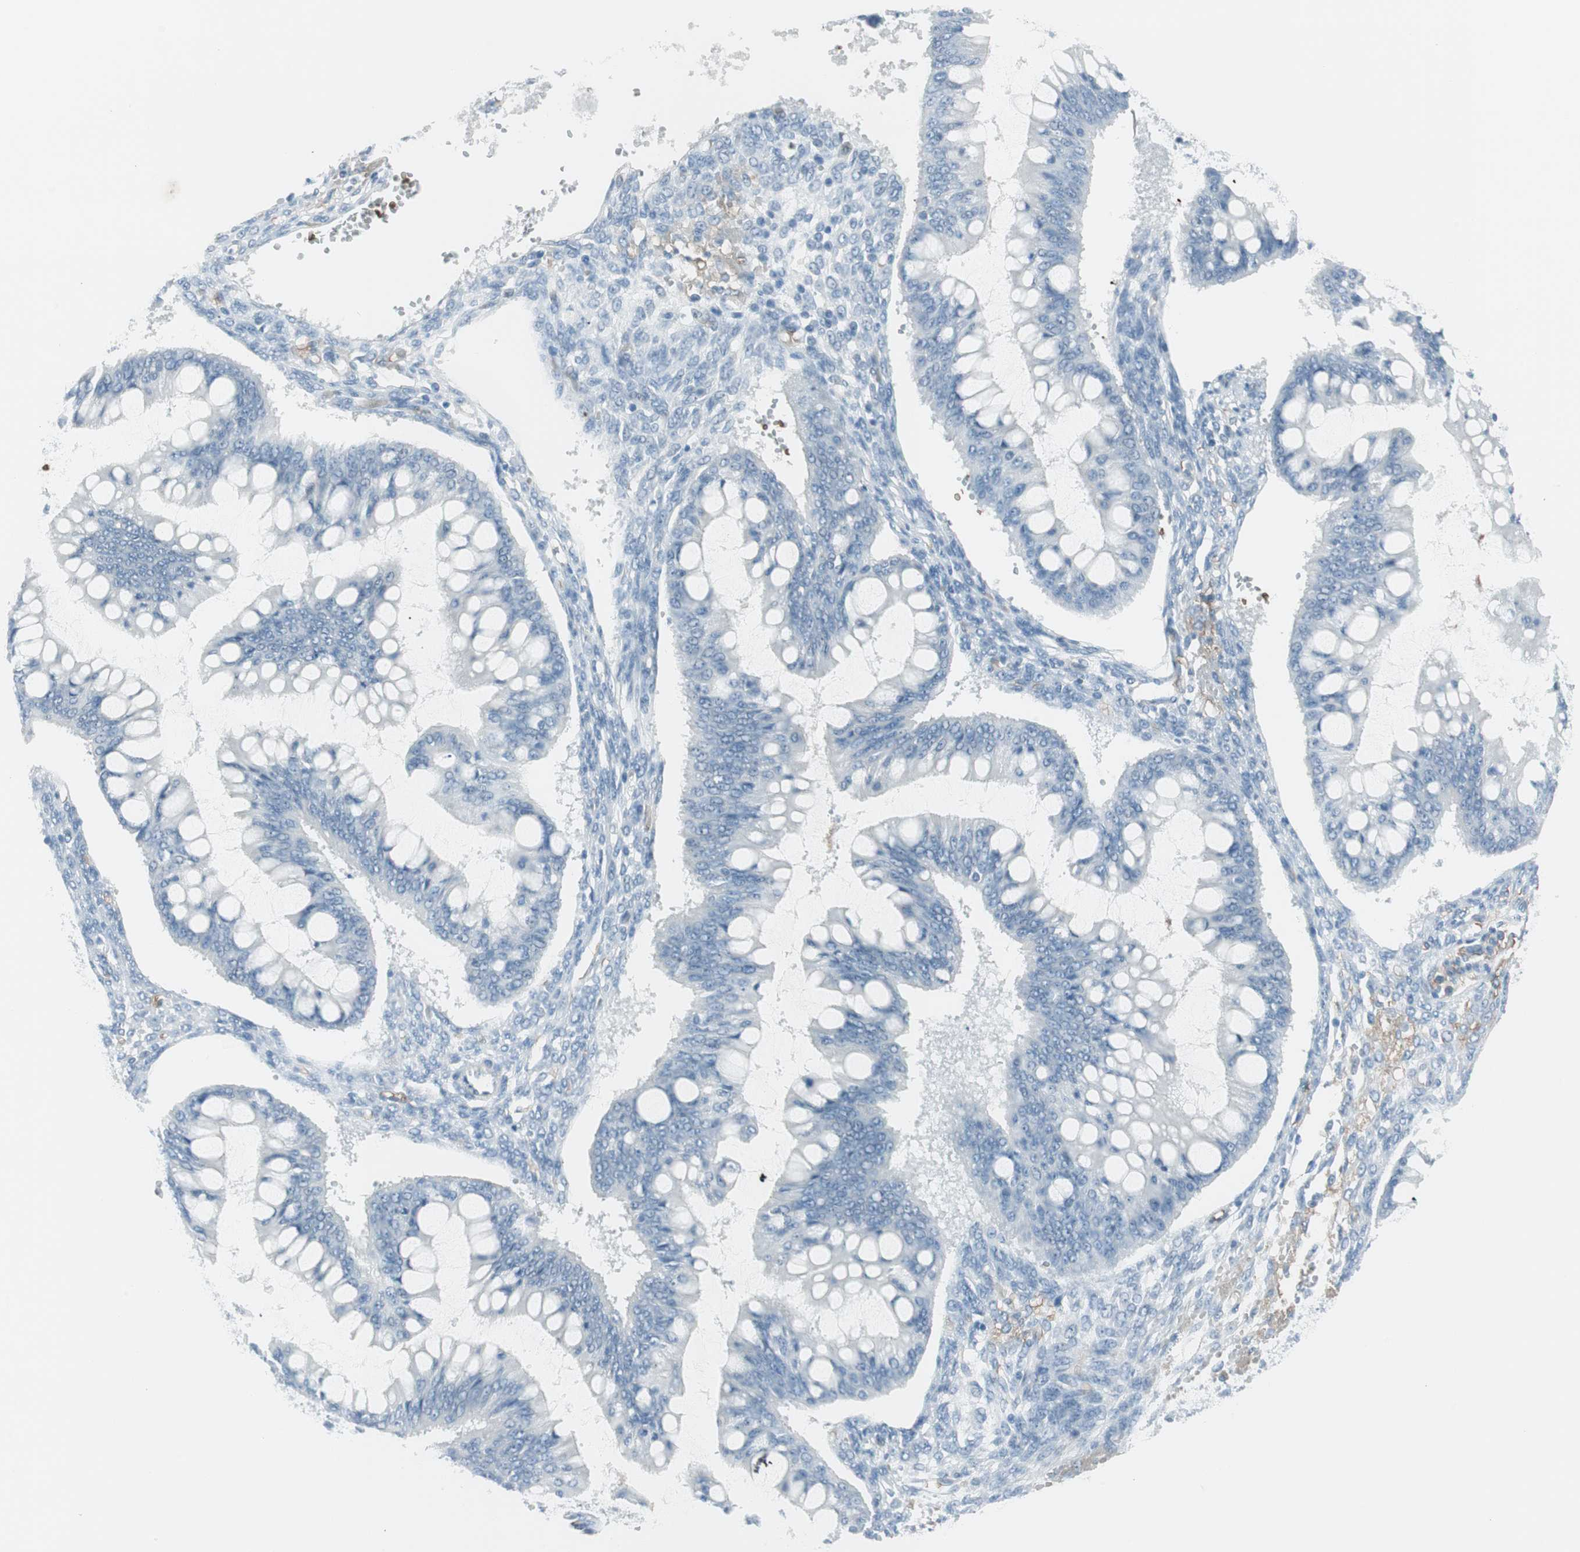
{"staining": {"intensity": "negative", "quantity": "none", "location": "none"}, "tissue": "ovarian cancer", "cell_type": "Tumor cells", "image_type": "cancer", "snomed": [{"axis": "morphology", "description": "Cystadenocarcinoma, mucinous, NOS"}, {"axis": "topography", "description": "Ovary"}], "caption": "The immunohistochemistry (IHC) image has no significant staining in tumor cells of ovarian mucinous cystadenocarcinoma tissue.", "gene": "MAP4K1", "patient": {"sex": "female", "age": 73}}